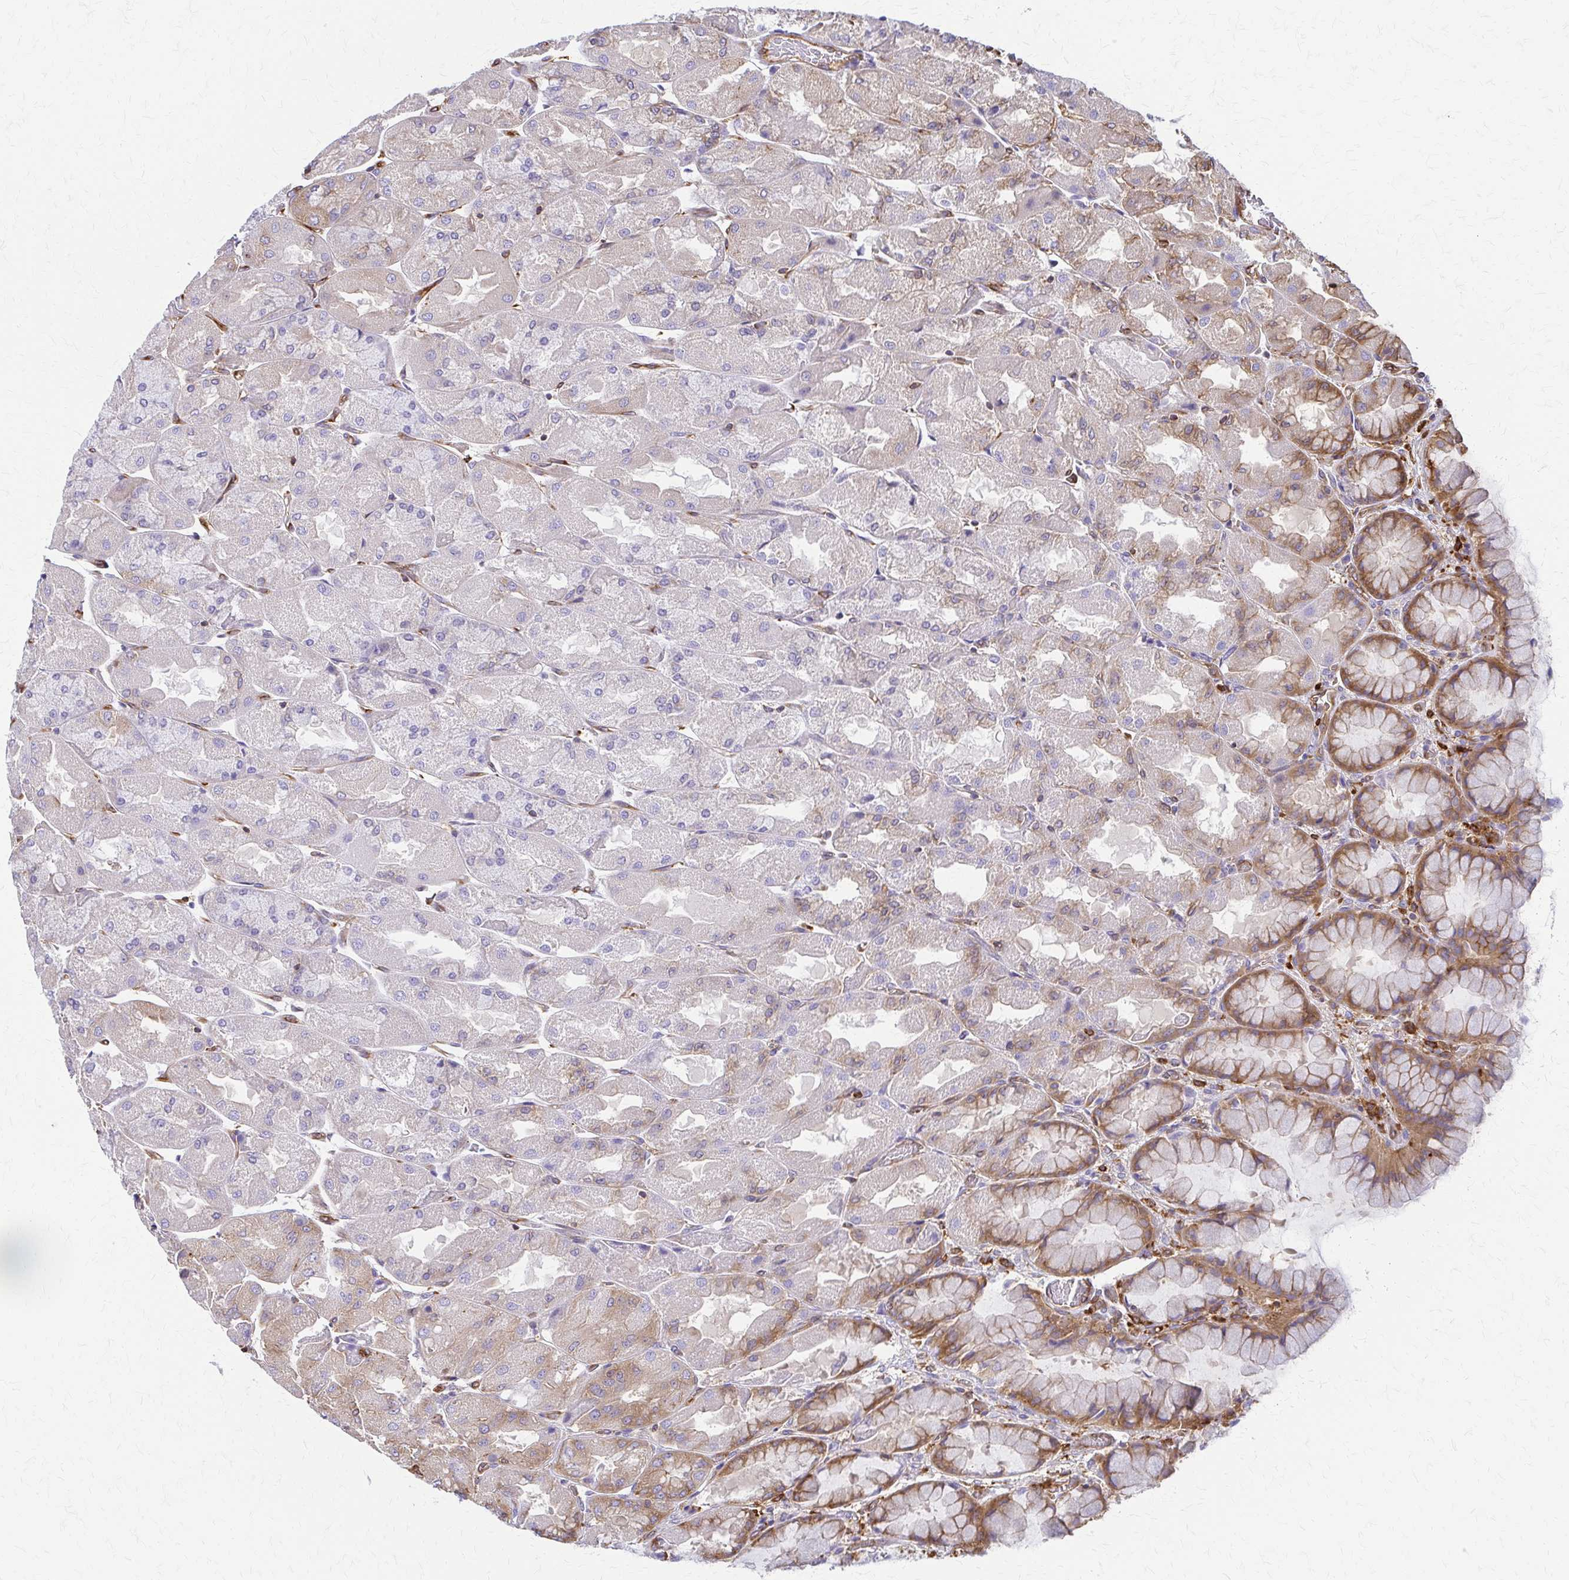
{"staining": {"intensity": "moderate", "quantity": "25%-75%", "location": "cytoplasmic/membranous"}, "tissue": "stomach", "cell_type": "Glandular cells", "image_type": "normal", "snomed": [{"axis": "morphology", "description": "Normal tissue, NOS"}, {"axis": "topography", "description": "Stomach"}], "caption": "IHC micrograph of benign stomach: stomach stained using immunohistochemistry exhibits medium levels of moderate protein expression localized specifically in the cytoplasmic/membranous of glandular cells, appearing as a cytoplasmic/membranous brown color.", "gene": "WASF2", "patient": {"sex": "female", "age": 61}}